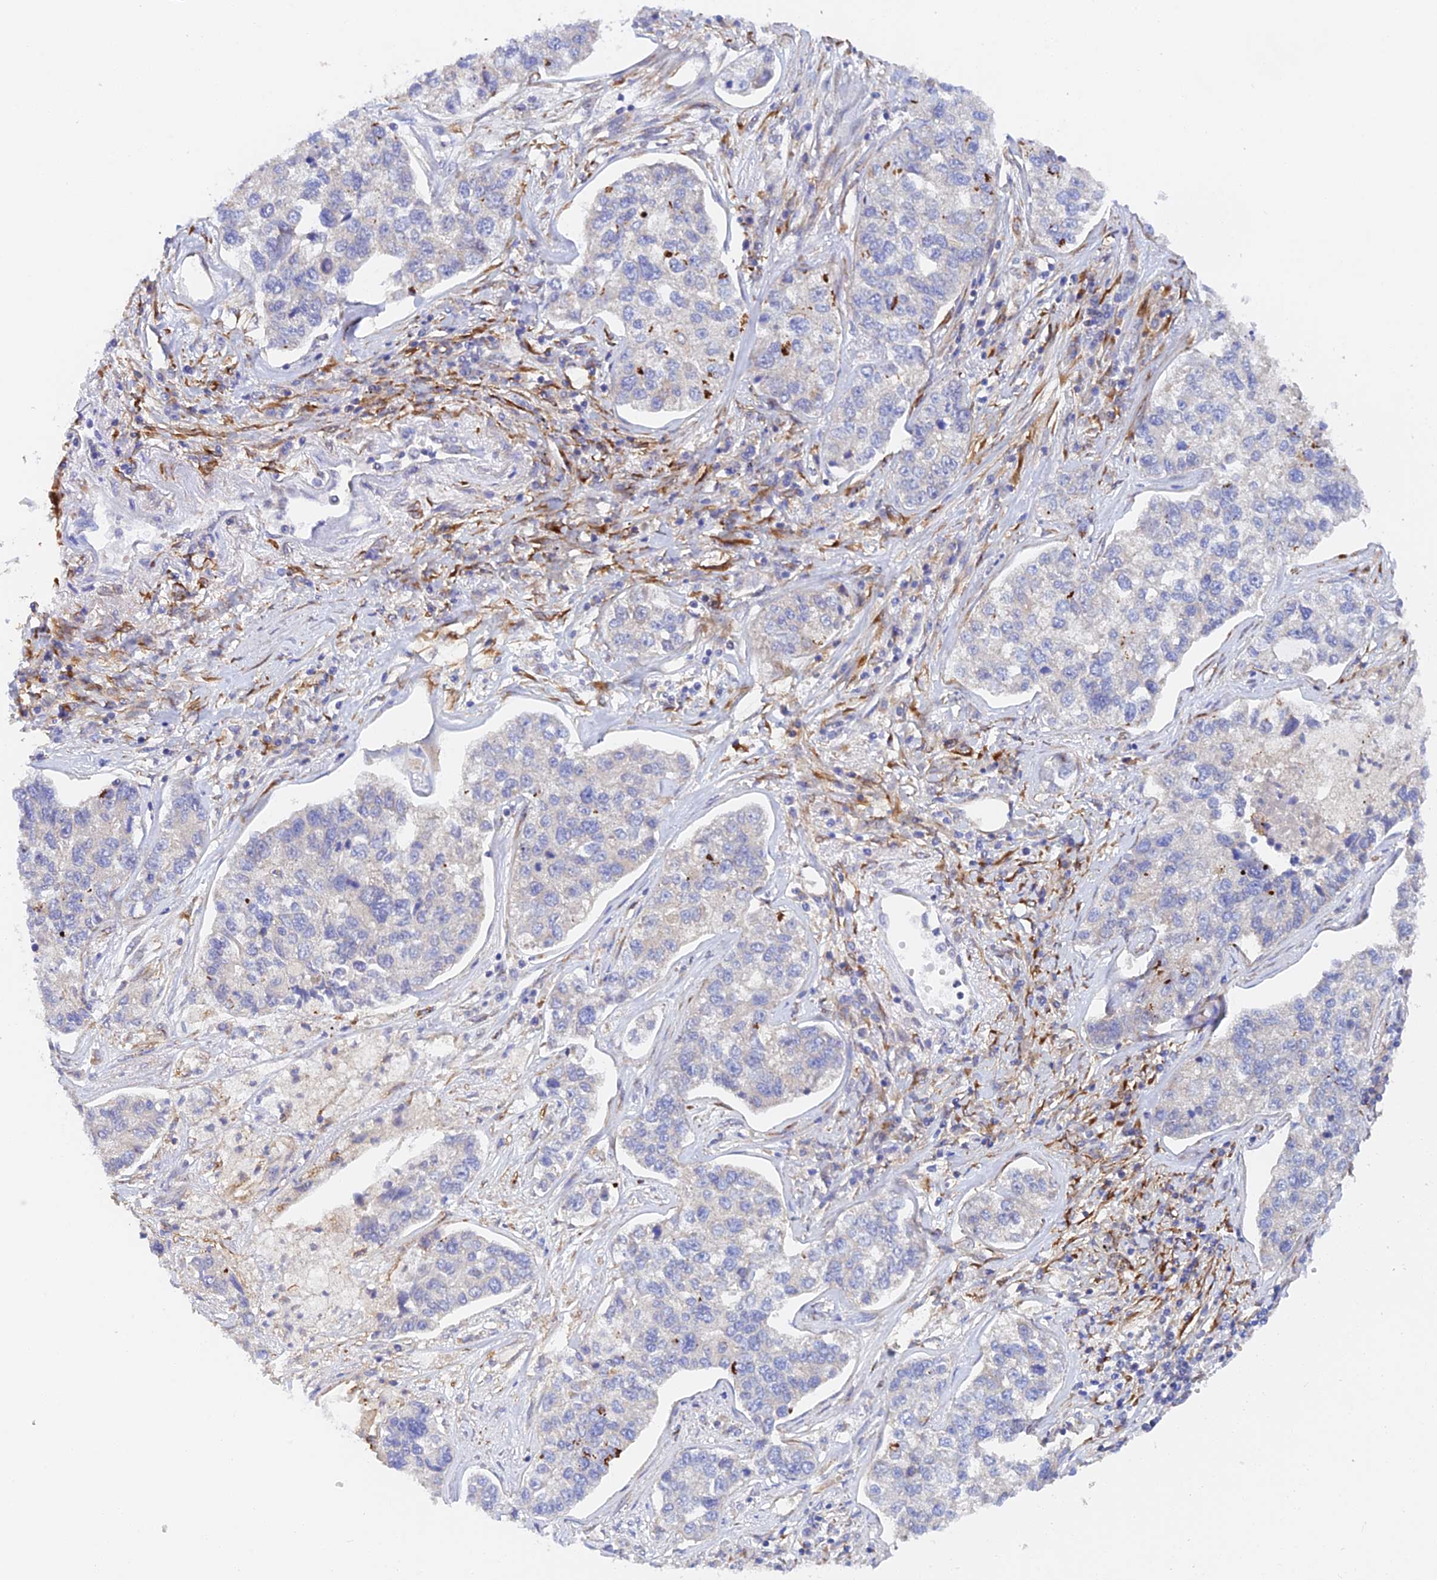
{"staining": {"intensity": "negative", "quantity": "none", "location": "none"}, "tissue": "lung cancer", "cell_type": "Tumor cells", "image_type": "cancer", "snomed": [{"axis": "morphology", "description": "Adenocarcinoma, NOS"}, {"axis": "topography", "description": "Lung"}], "caption": "The micrograph exhibits no significant expression in tumor cells of lung cancer (adenocarcinoma).", "gene": "RANBP6", "patient": {"sex": "male", "age": 49}}